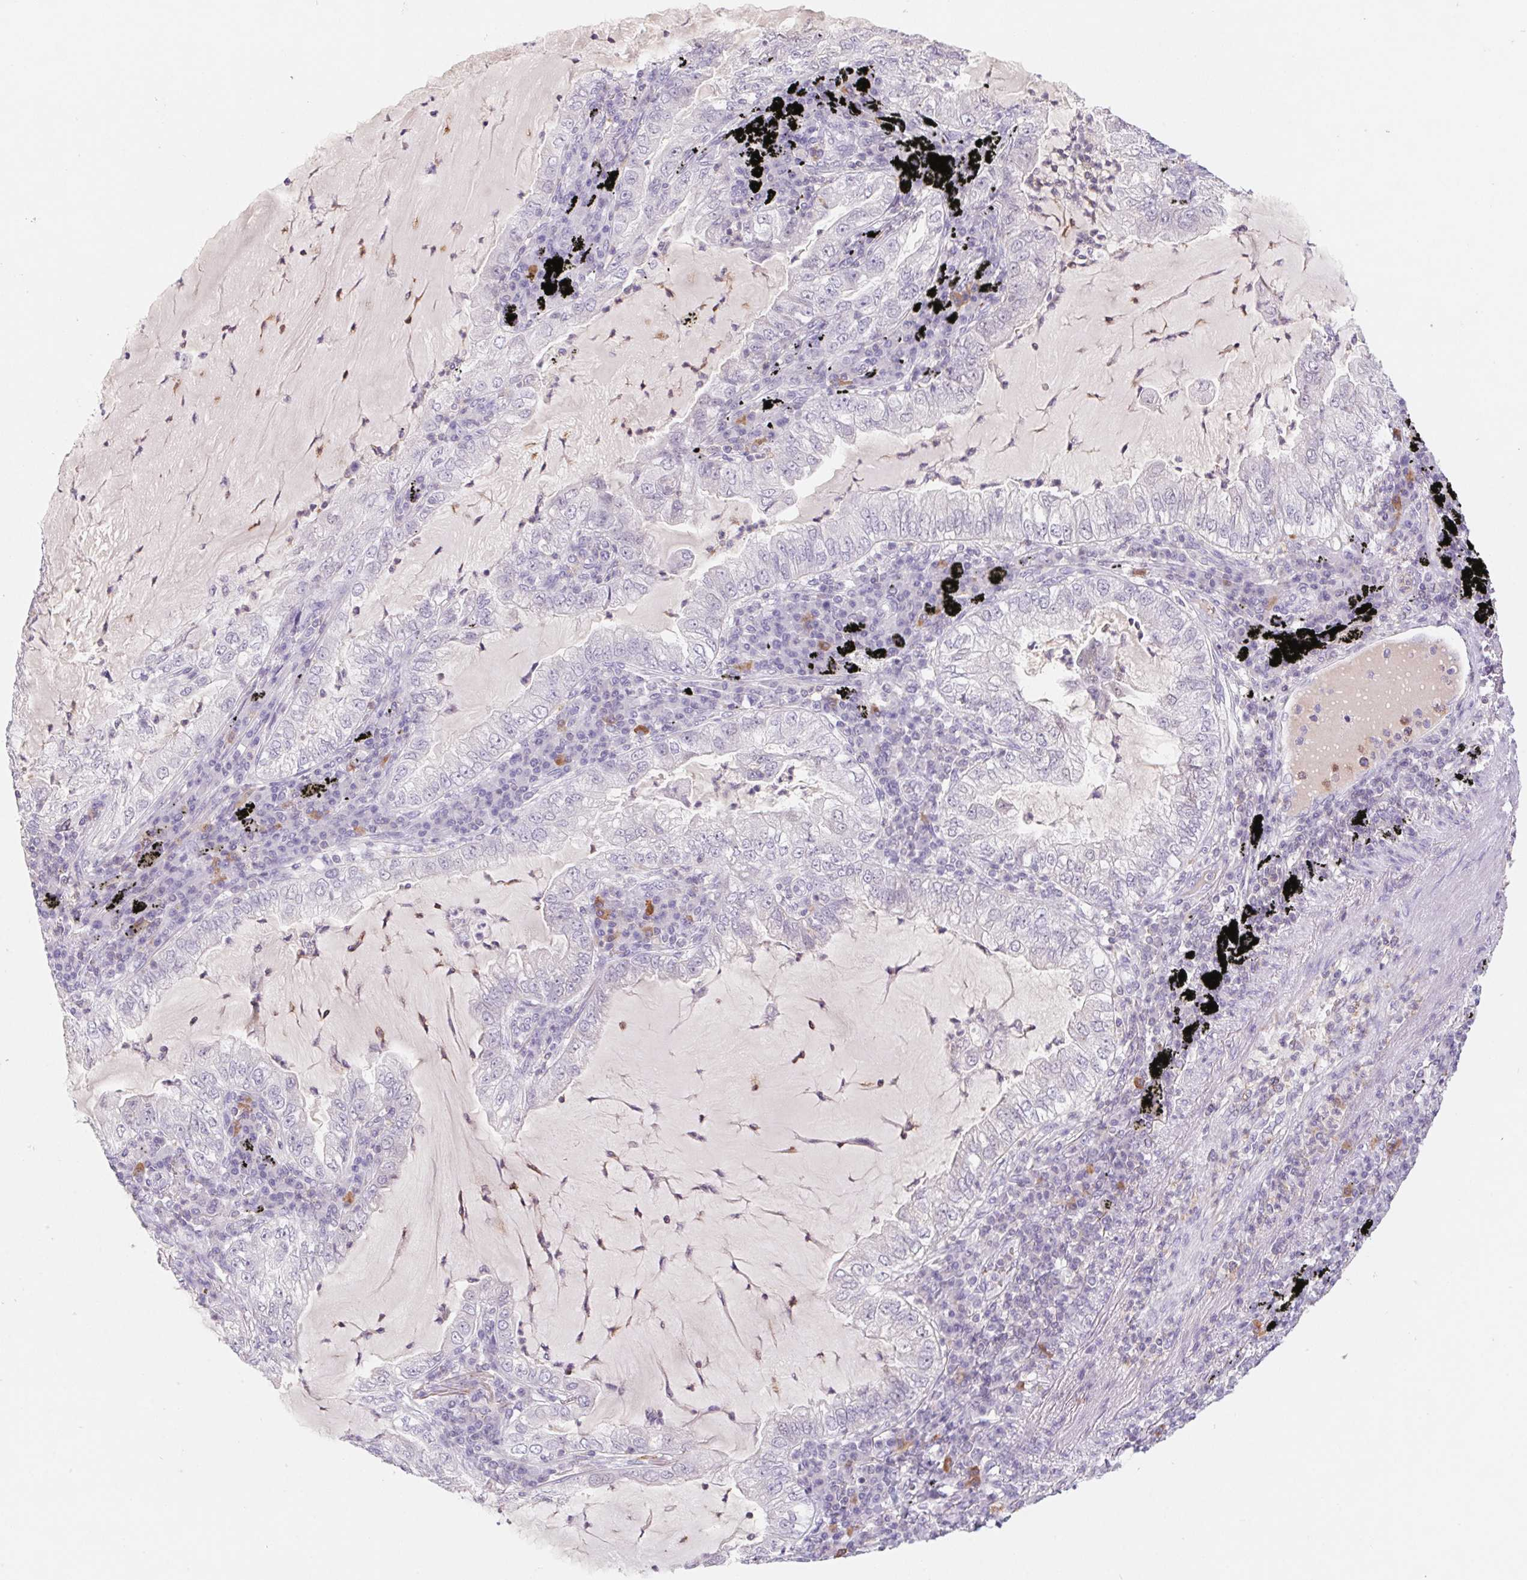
{"staining": {"intensity": "negative", "quantity": "none", "location": "none"}, "tissue": "lung cancer", "cell_type": "Tumor cells", "image_type": "cancer", "snomed": [{"axis": "morphology", "description": "Adenocarcinoma, NOS"}, {"axis": "topography", "description": "Lung"}], "caption": "The image demonstrates no staining of tumor cells in lung cancer.", "gene": "KIF26A", "patient": {"sex": "female", "age": 73}}